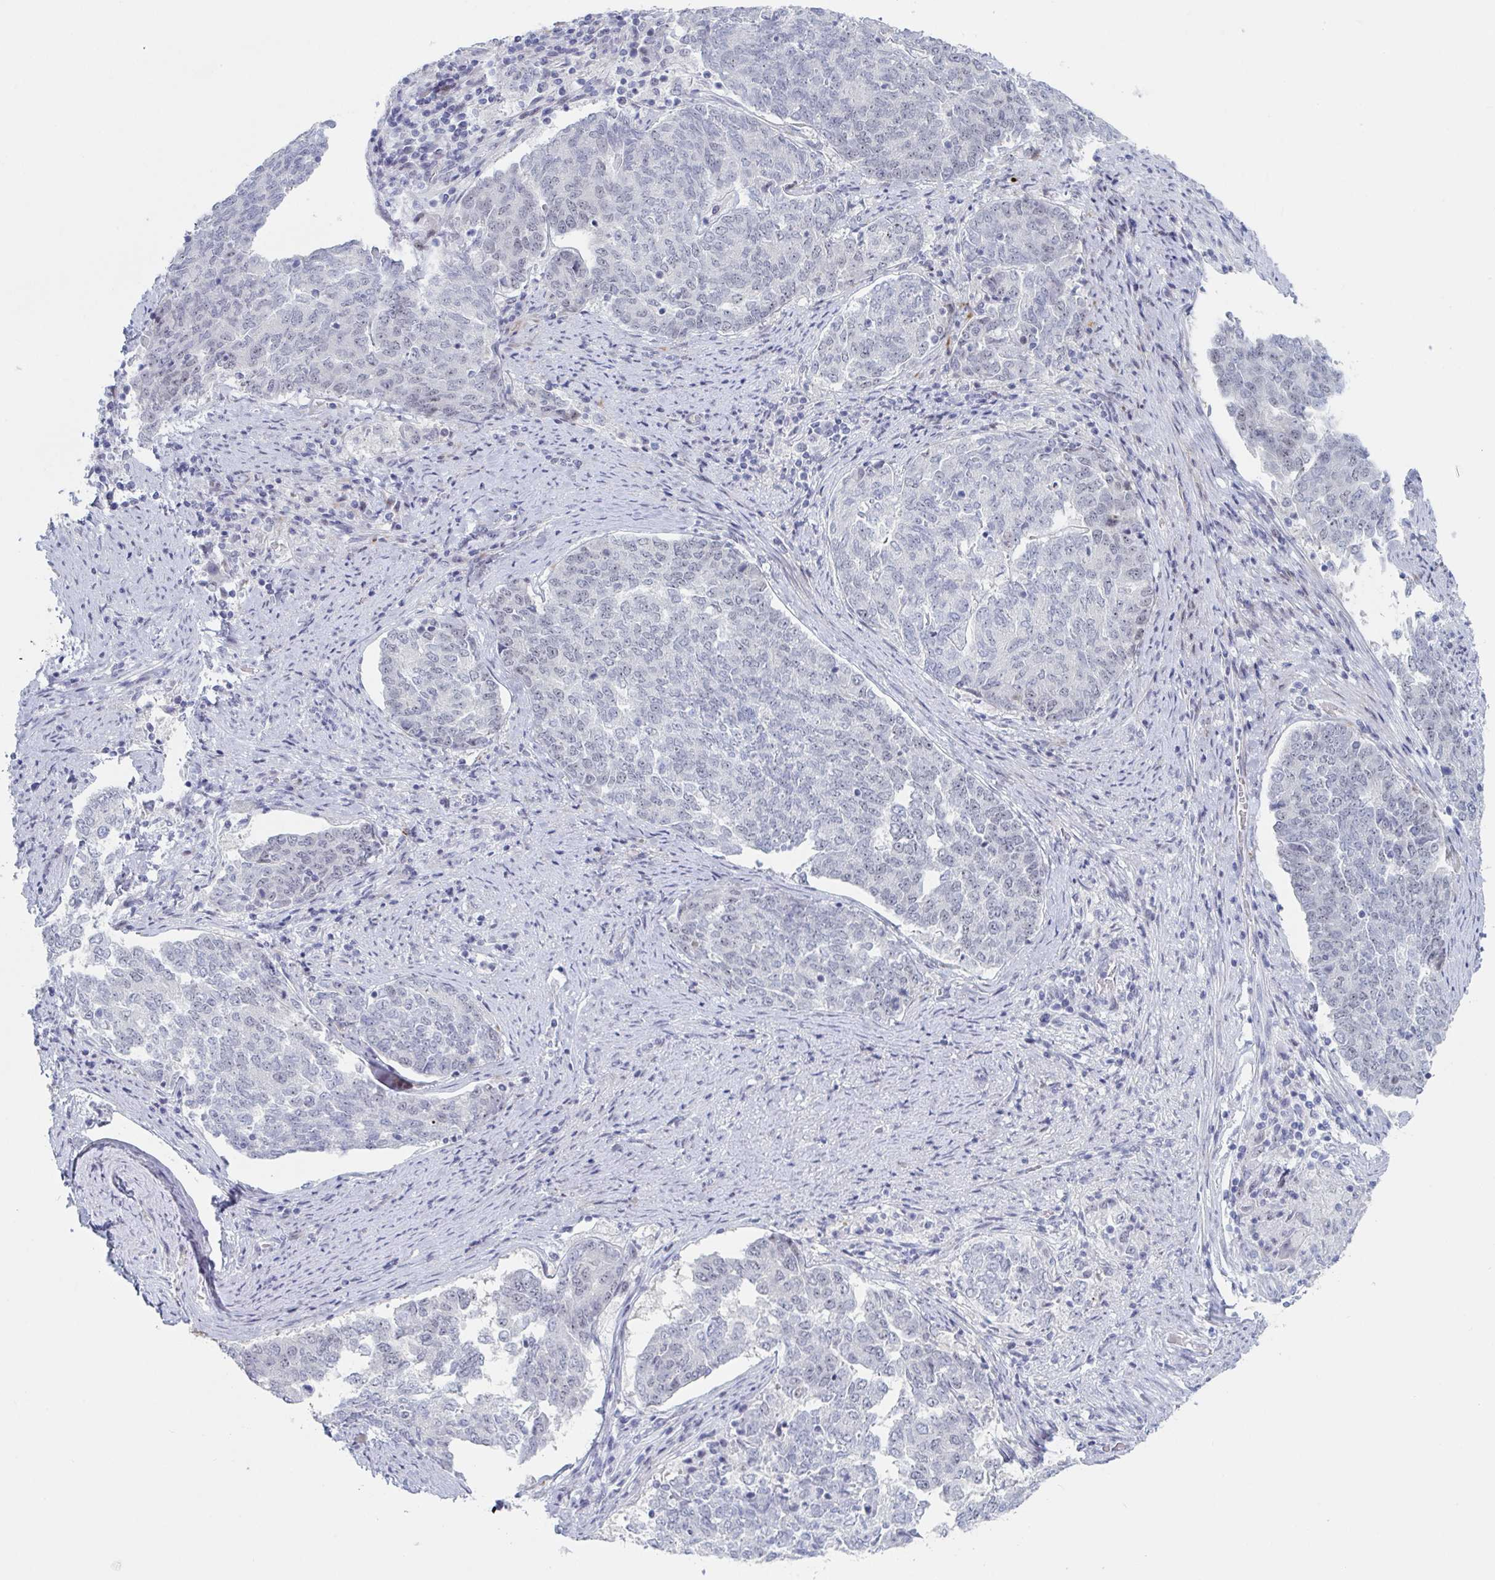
{"staining": {"intensity": "negative", "quantity": "none", "location": "none"}, "tissue": "endometrial cancer", "cell_type": "Tumor cells", "image_type": "cancer", "snomed": [{"axis": "morphology", "description": "Adenocarcinoma, NOS"}, {"axis": "topography", "description": "Endometrium"}], "caption": "This is an immunohistochemistry image of adenocarcinoma (endometrial). There is no staining in tumor cells.", "gene": "NR1H2", "patient": {"sex": "female", "age": 80}}